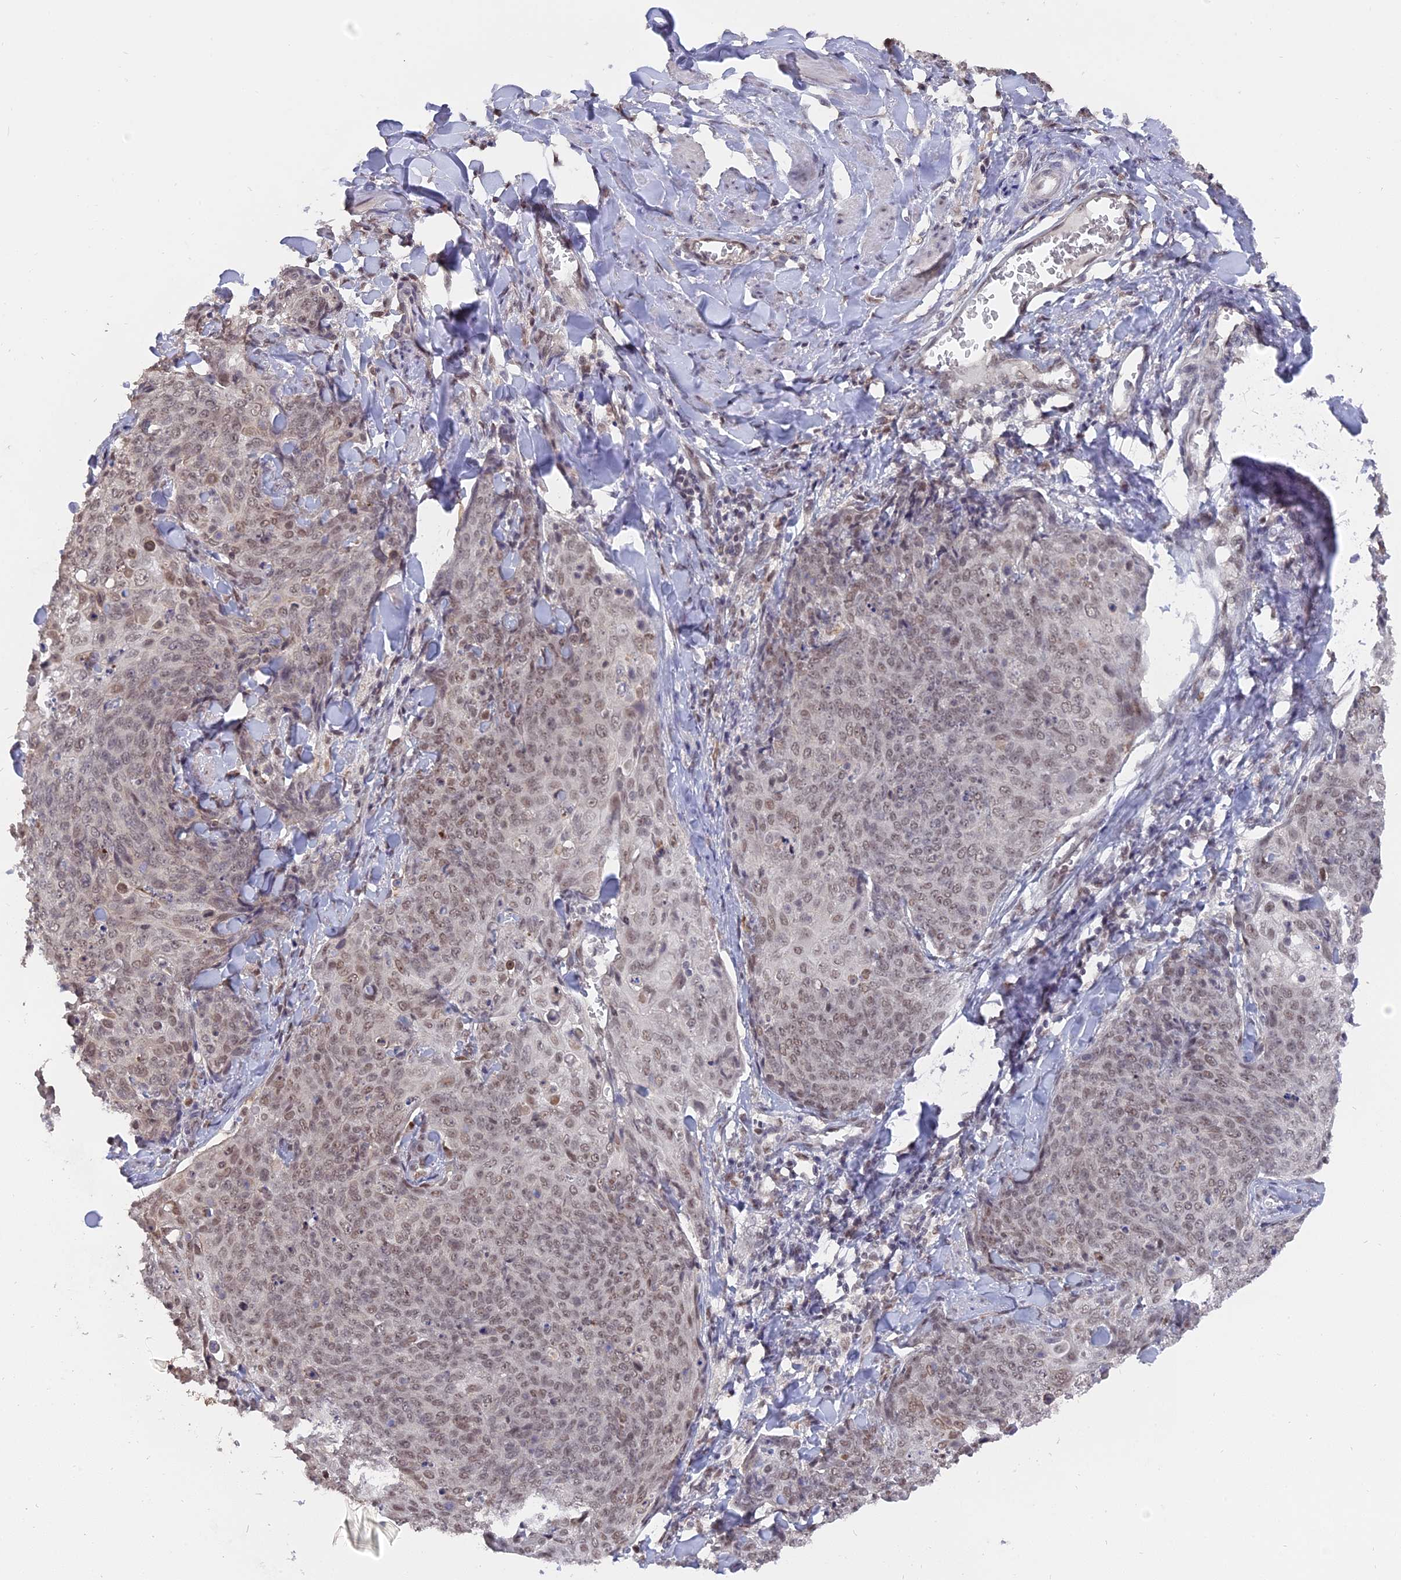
{"staining": {"intensity": "weak", "quantity": ">75%", "location": "nuclear"}, "tissue": "skin cancer", "cell_type": "Tumor cells", "image_type": "cancer", "snomed": [{"axis": "morphology", "description": "Squamous cell carcinoma, NOS"}, {"axis": "topography", "description": "Skin"}, {"axis": "topography", "description": "Vulva"}], "caption": "Brown immunohistochemical staining in skin squamous cell carcinoma shows weak nuclear expression in approximately >75% of tumor cells.", "gene": "NR1H3", "patient": {"sex": "female", "age": 85}}